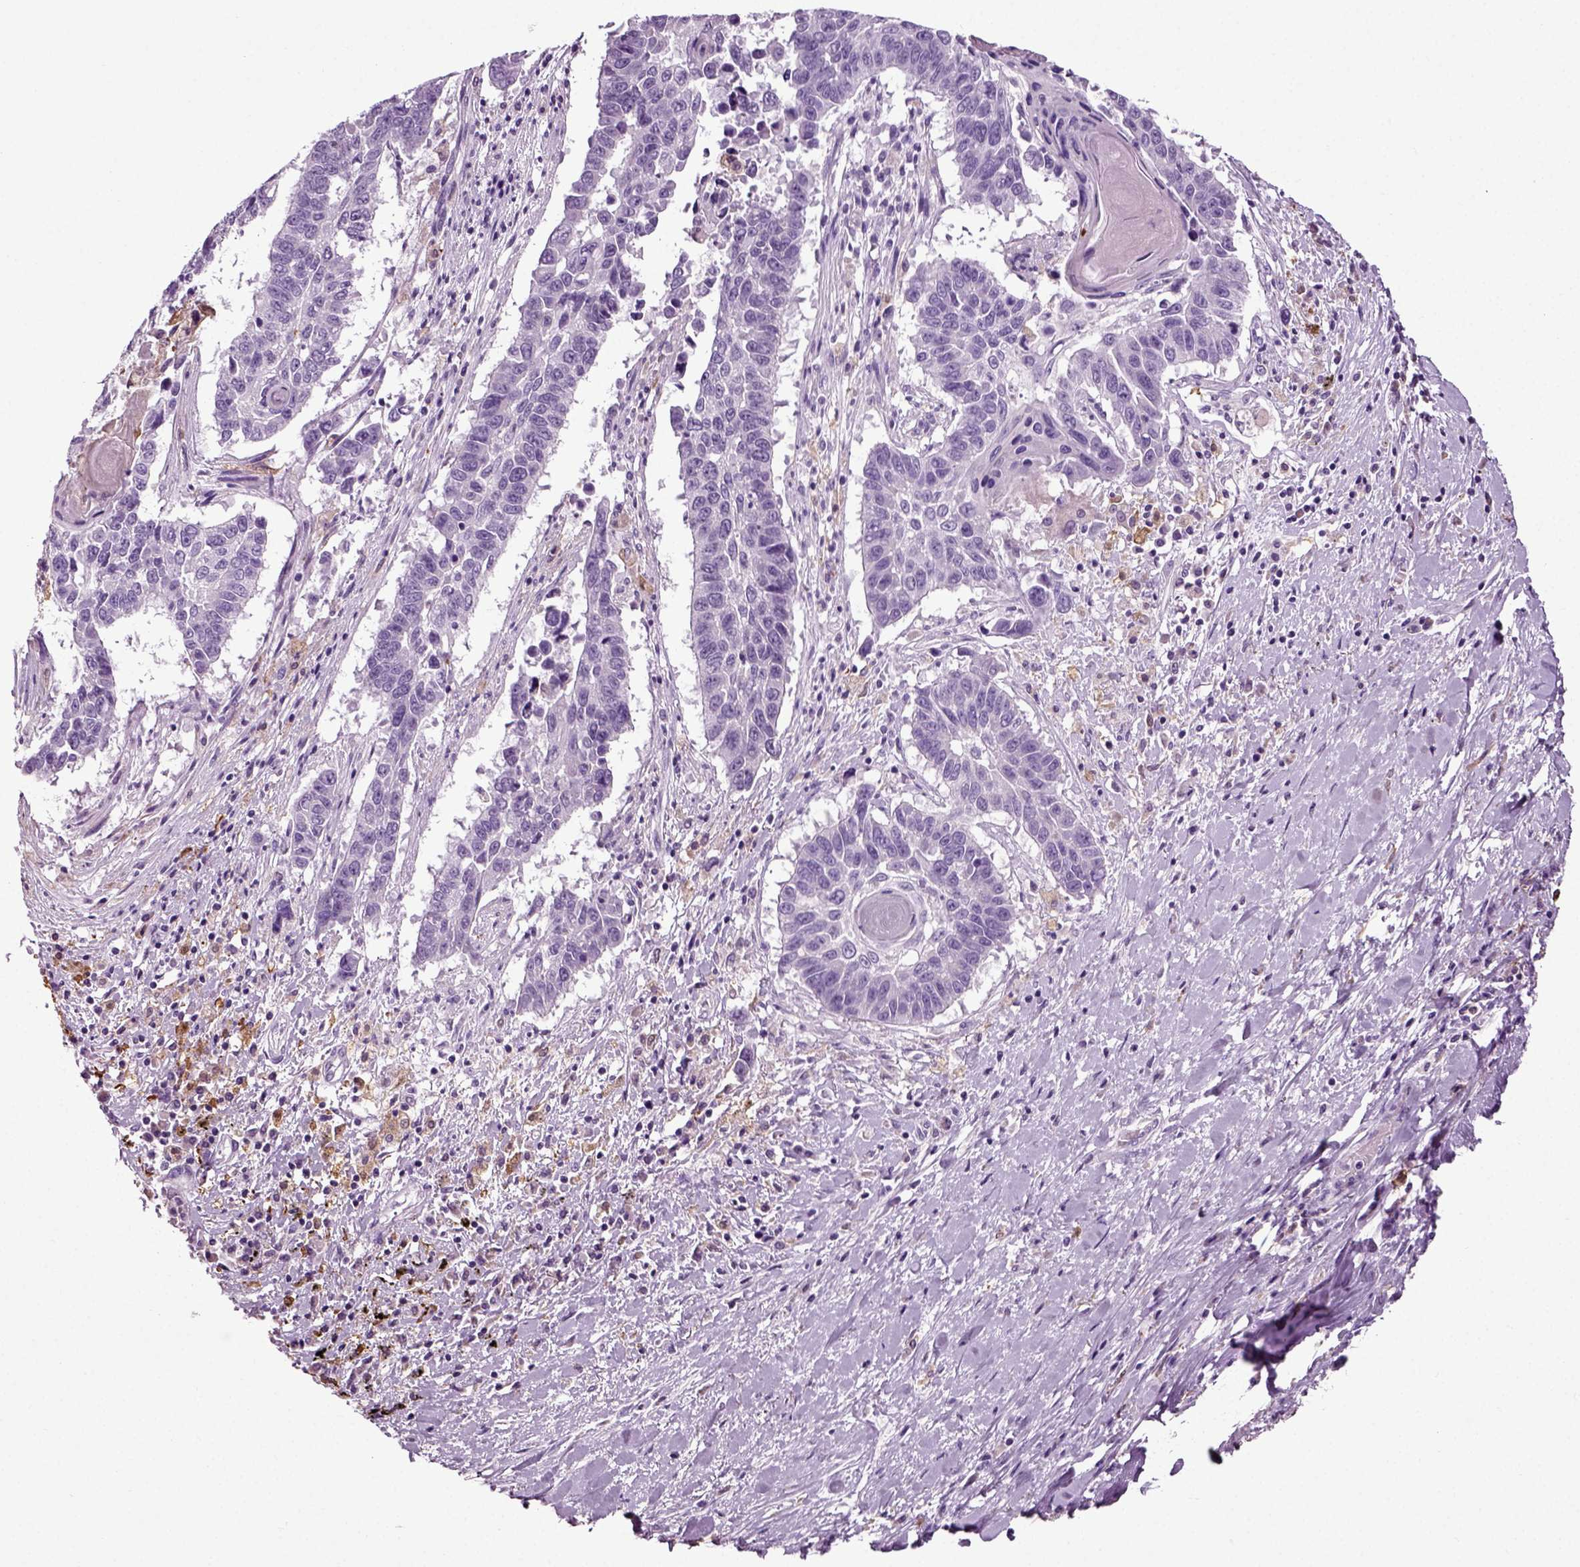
{"staining": {"intensity": "negative", "quantity": "none", "location": "none"}, "tissue": "lung cancer", "cell_type": "Tumor cells", "image_type": "cancer", "snomed": [{"axis": "morphology", "description": "Squamous cell carcinoma, NOS"}, {"axis": "topography", "description": "Lung"}], "caption": "High power microscopy micrograph of an immunohistochemistry (IHC) micrograph of squamous cell carcinoma (lung), revealing no significant staining in tumor cells.", "gene": "DNAH10", "patient": {"sex": "male", "age": 73}}